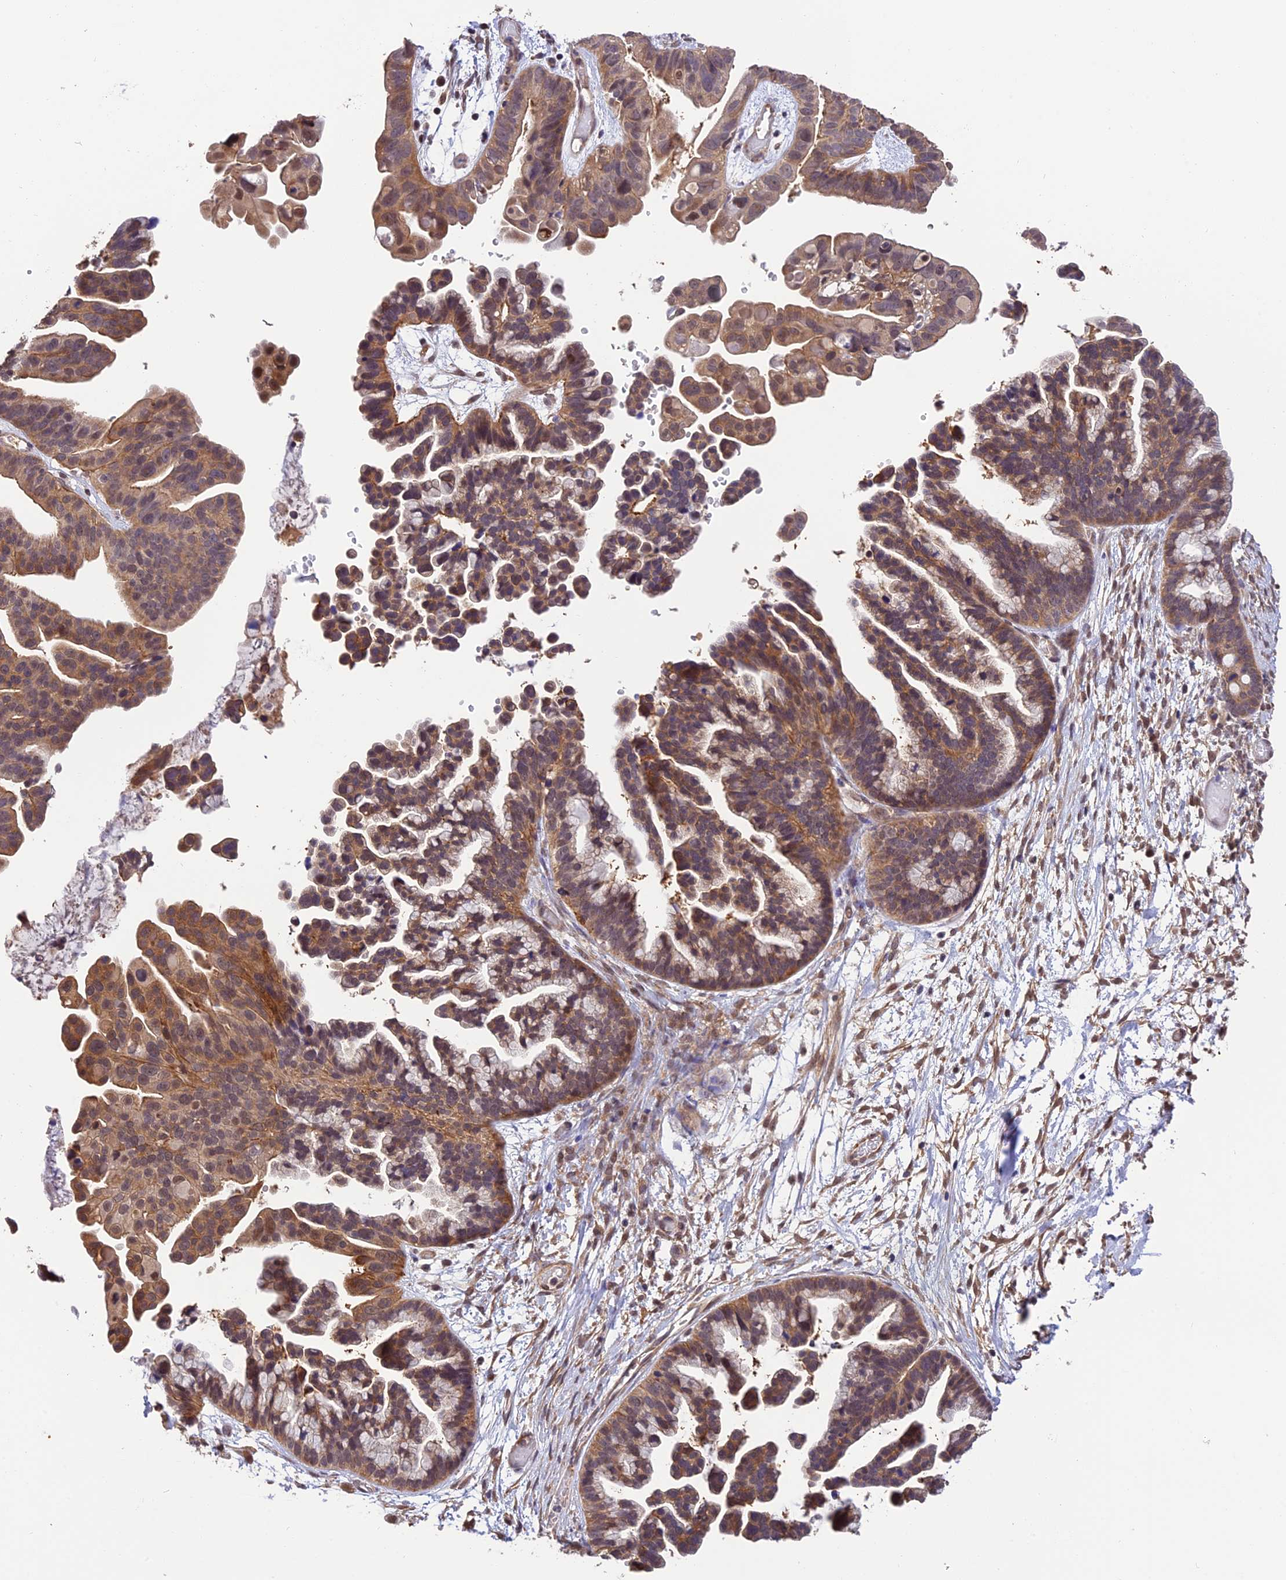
{"staining": {"intensity": "moderate", "quantity": ">75%", "location": "cytoplasmic/membranous,nuclear"}, "tissue": "ovarian cancer", "cell_type": "Tumor cells", "image_type": "cancer", "snomed": [{"axis": "morphology", "description": "Cystadenocarcinoma, serous, NOS"}, {"axis": "topography", "description": "Ovary"}], "caption": "IHC staining of ovarian cancer, which shows medium levels of moderate cytoplasmic/membranous and nuclear staining in about >75% of tumor cells indicating moderate cytoplasmic/membranous and nuclear protein expression. The staining was performed using DAB (brown) for protein detection and nuclei were counterstained in hematoxylin (blue).", "gene": "PSMB3", "patient": {"sex": "female", "age": 56}}